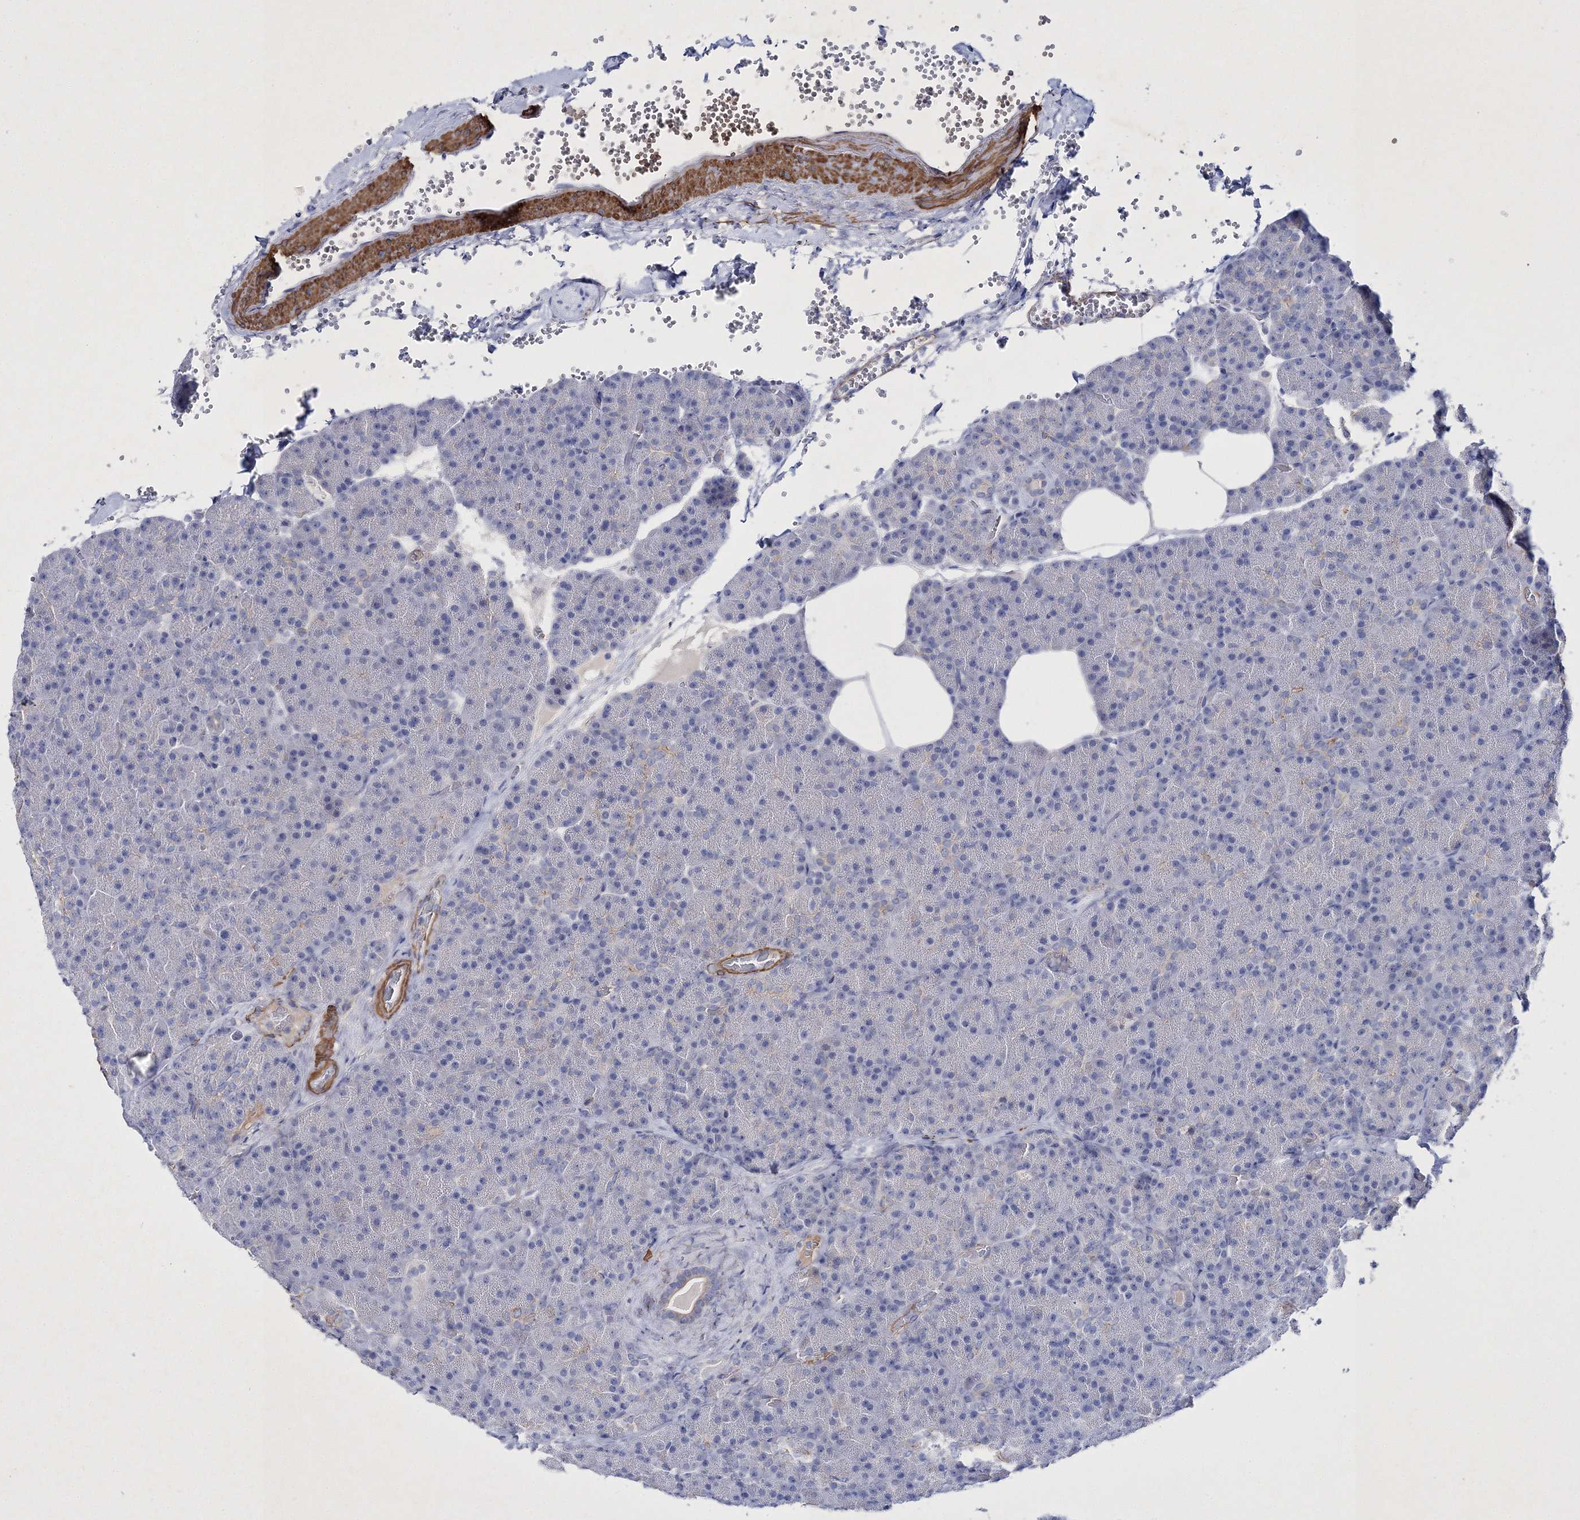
{"staining": {"intensity": "negative", "quantity": "none", "location": "none"}, "tissue": "pancreas", "cell_type": "Exocrine glandular cells", "image_type": "normal", "snomed": [{"axis": "morphology", "description": "Normal tissue, NOS"}, {"axis": "morphology", "description": "Carcinoid, malignant, NOS"}, {"axis": "topography", "description": "Pancreas"}], "caption": "High power microscopy micrograph of an IHC histopathology image of benign pancreas, revealing no significant expression in exocrine glandular cells. (DAB immunohistochemistry (IHC) with hematoxylin counter stain).", "gene": "RTN2", "patient": {"sex": "female", "age": 35}}